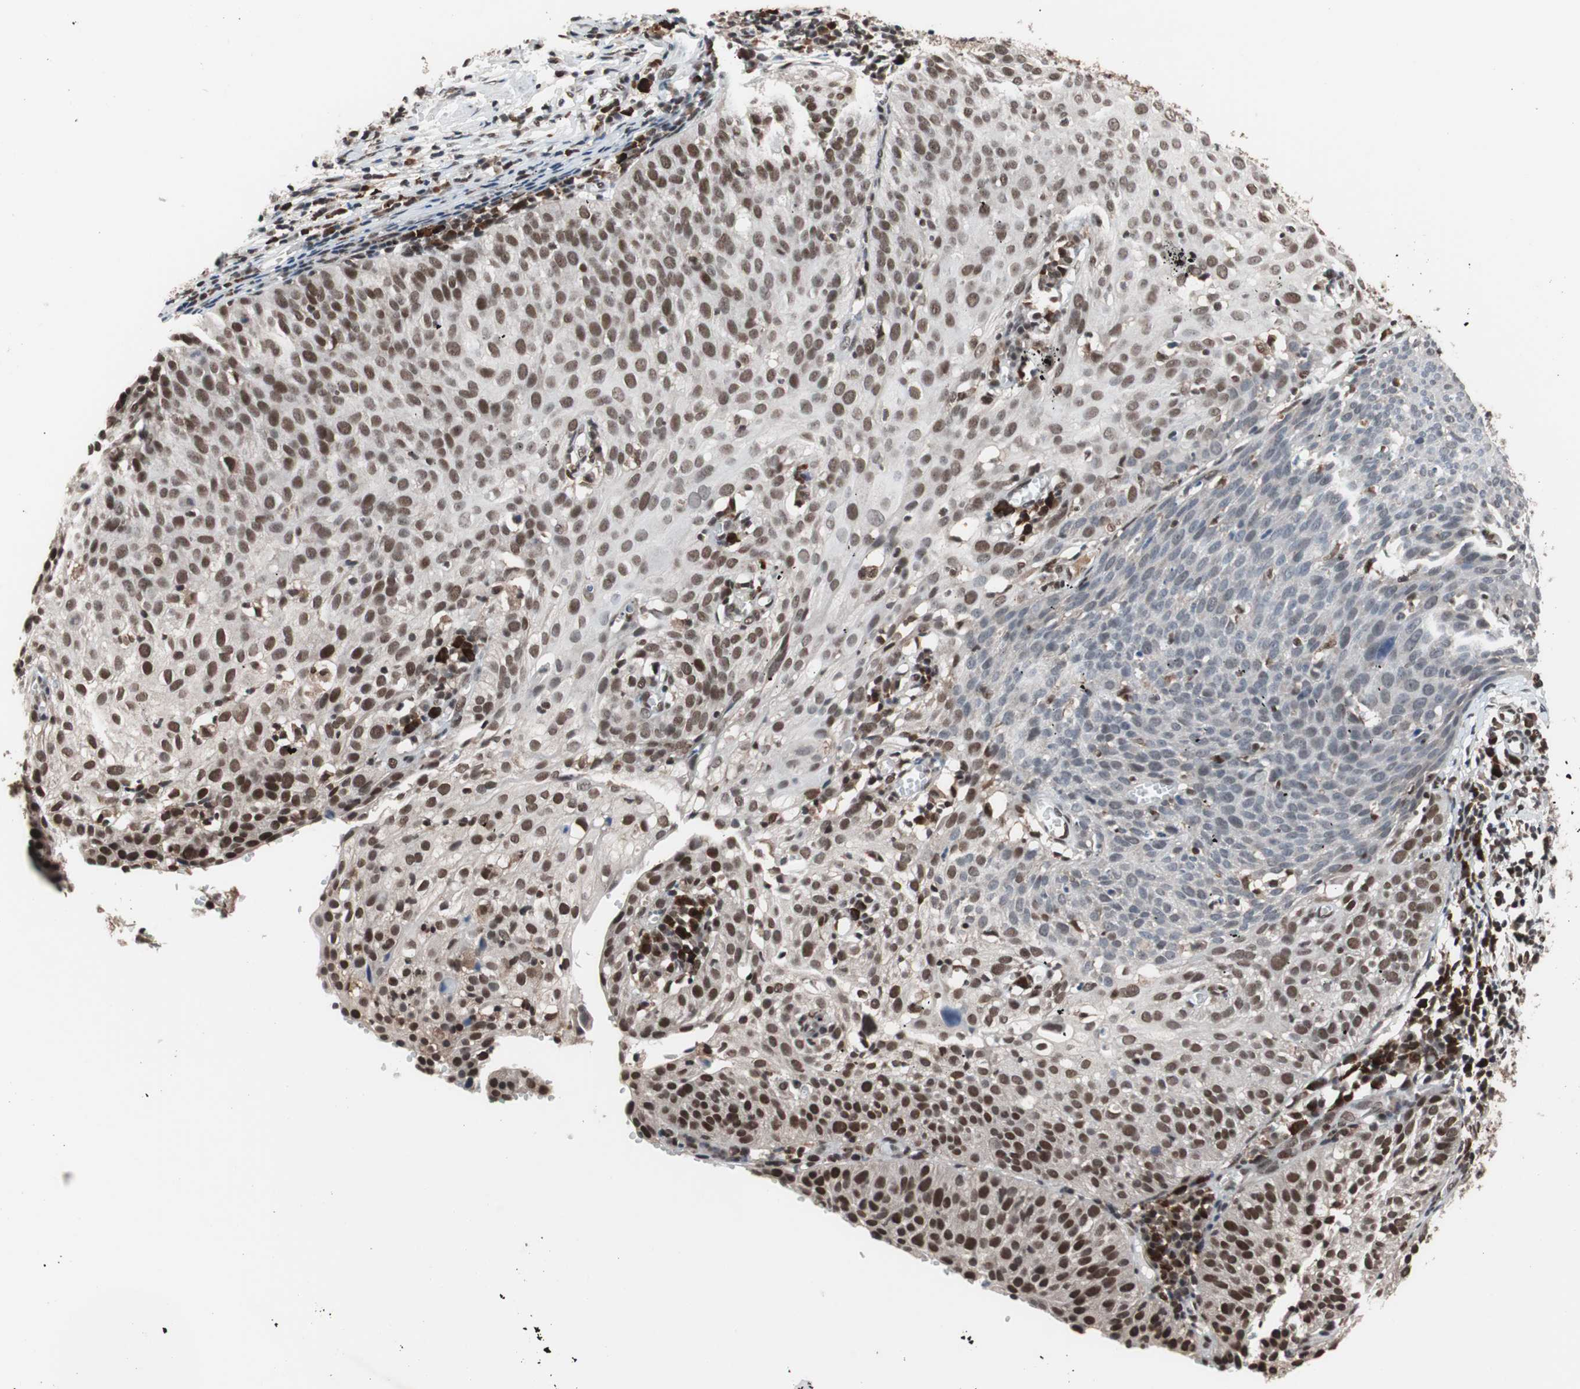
{"staining": {"intensity": "strong", "quantity": "25%-75%", "location": "nuclear"}, "tissue": "cervical cancer", "cell_type": "Tumor cells", "image_type": "cancer", "snomed": [{"axis": "morphology", "description": "Squamous cell carcinoma, NOS"}, {"axis": "topography", "description": "Cervix"}], "caption": "Immunohistochemical staining of human cervical cancer (squamous cell carcinoma) shows high levels of strong nuclear protein expression in about 25%-75% of tumor cells.", "gene": "CHAMP1", "patient": {"sex": "female", "age": 38}}